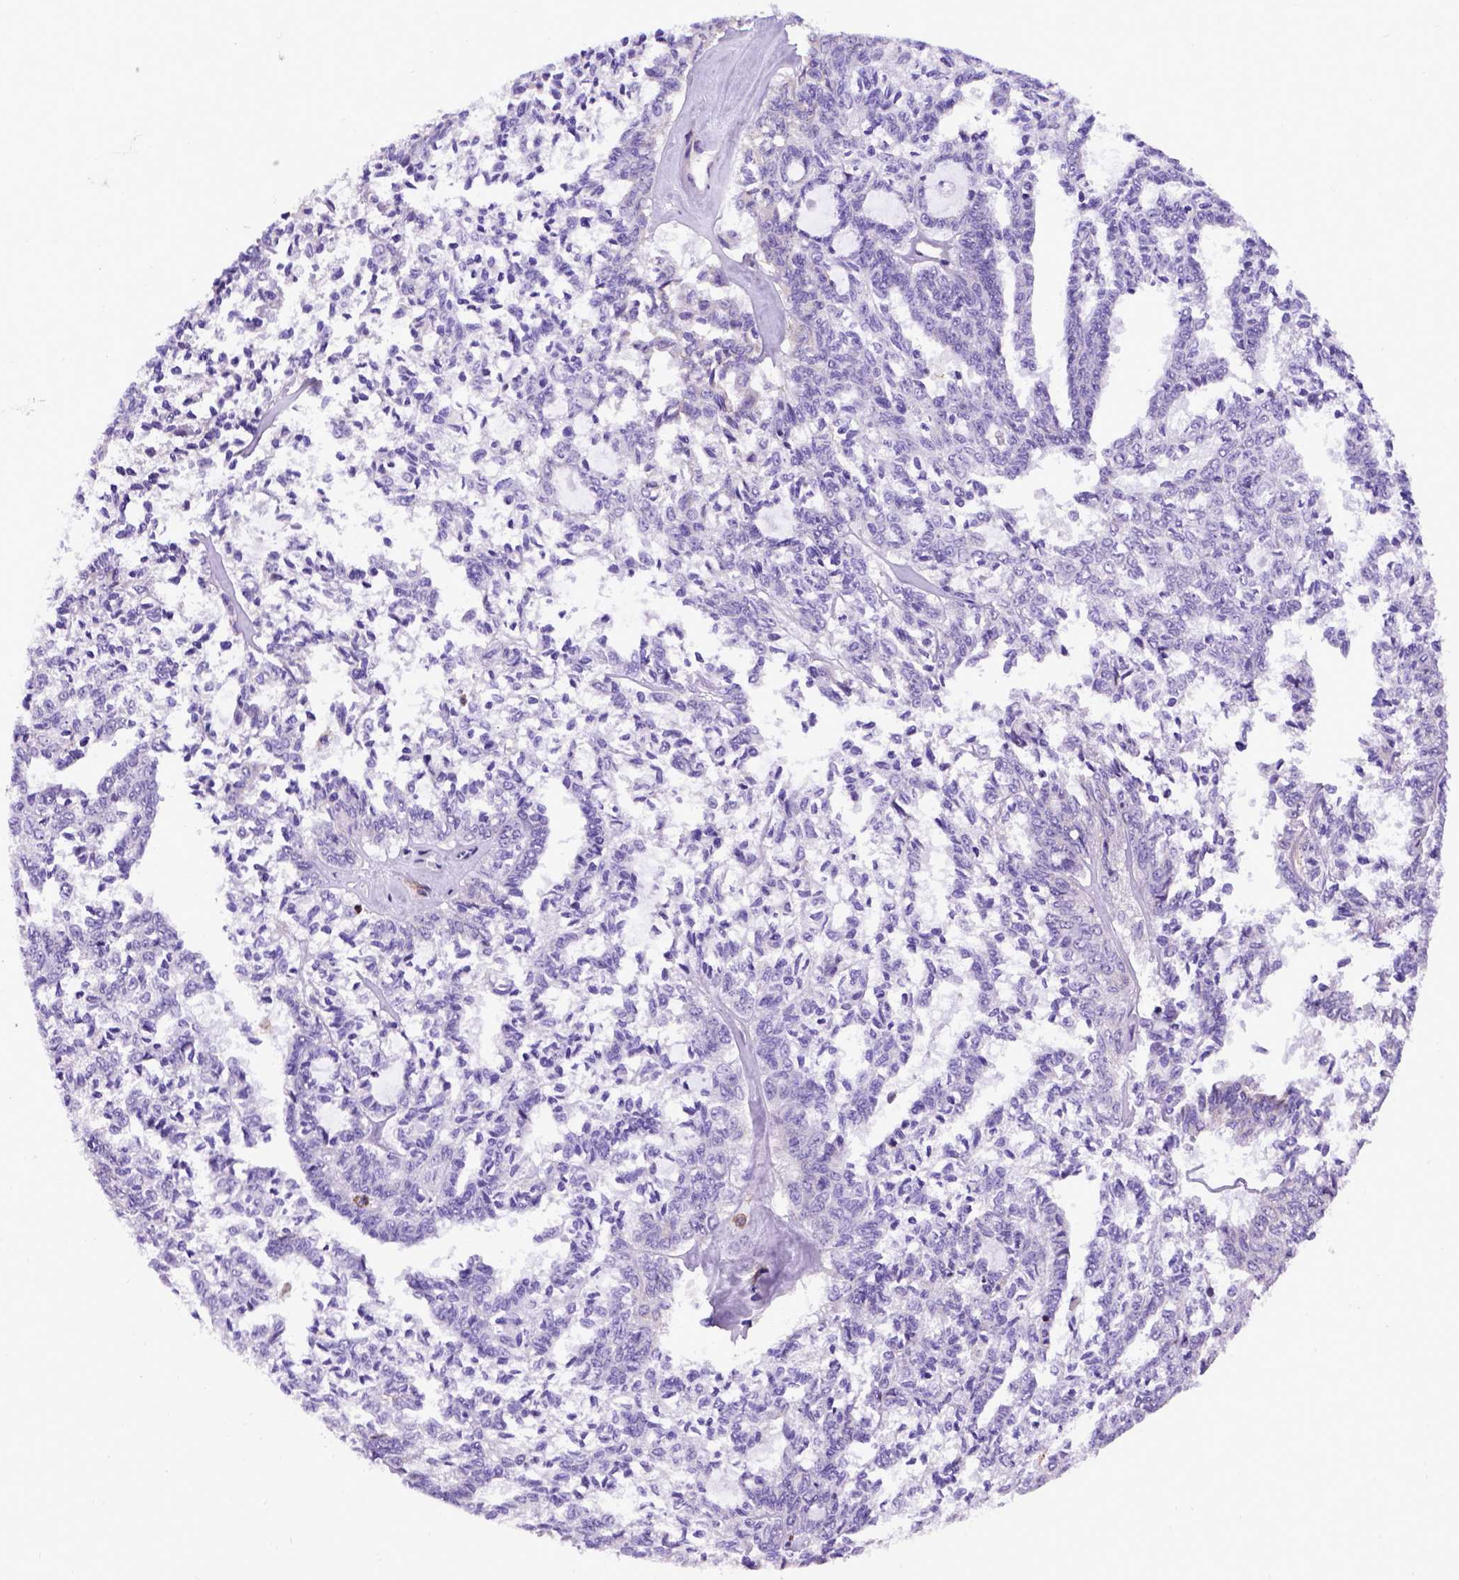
{"staining": {"intensity": "negative", "quantity": "none", "location": "none"}, "tissue": "ovarian cancer", "cell_type": "Tumor cells", "image_type": "cancer", "snomed": [{"axis": "morphology", "description": "Cystadenocarcinoma, serous, NOS"}, {"axis": "topography", "description": "Ovary"}], "caption": "Protein analysis of ovarian serous cystadenocarcinoma reveals no significant staining in tumor cells.", "gene": "ASAH2", "patient": {"sex": "female", "age": 71}}